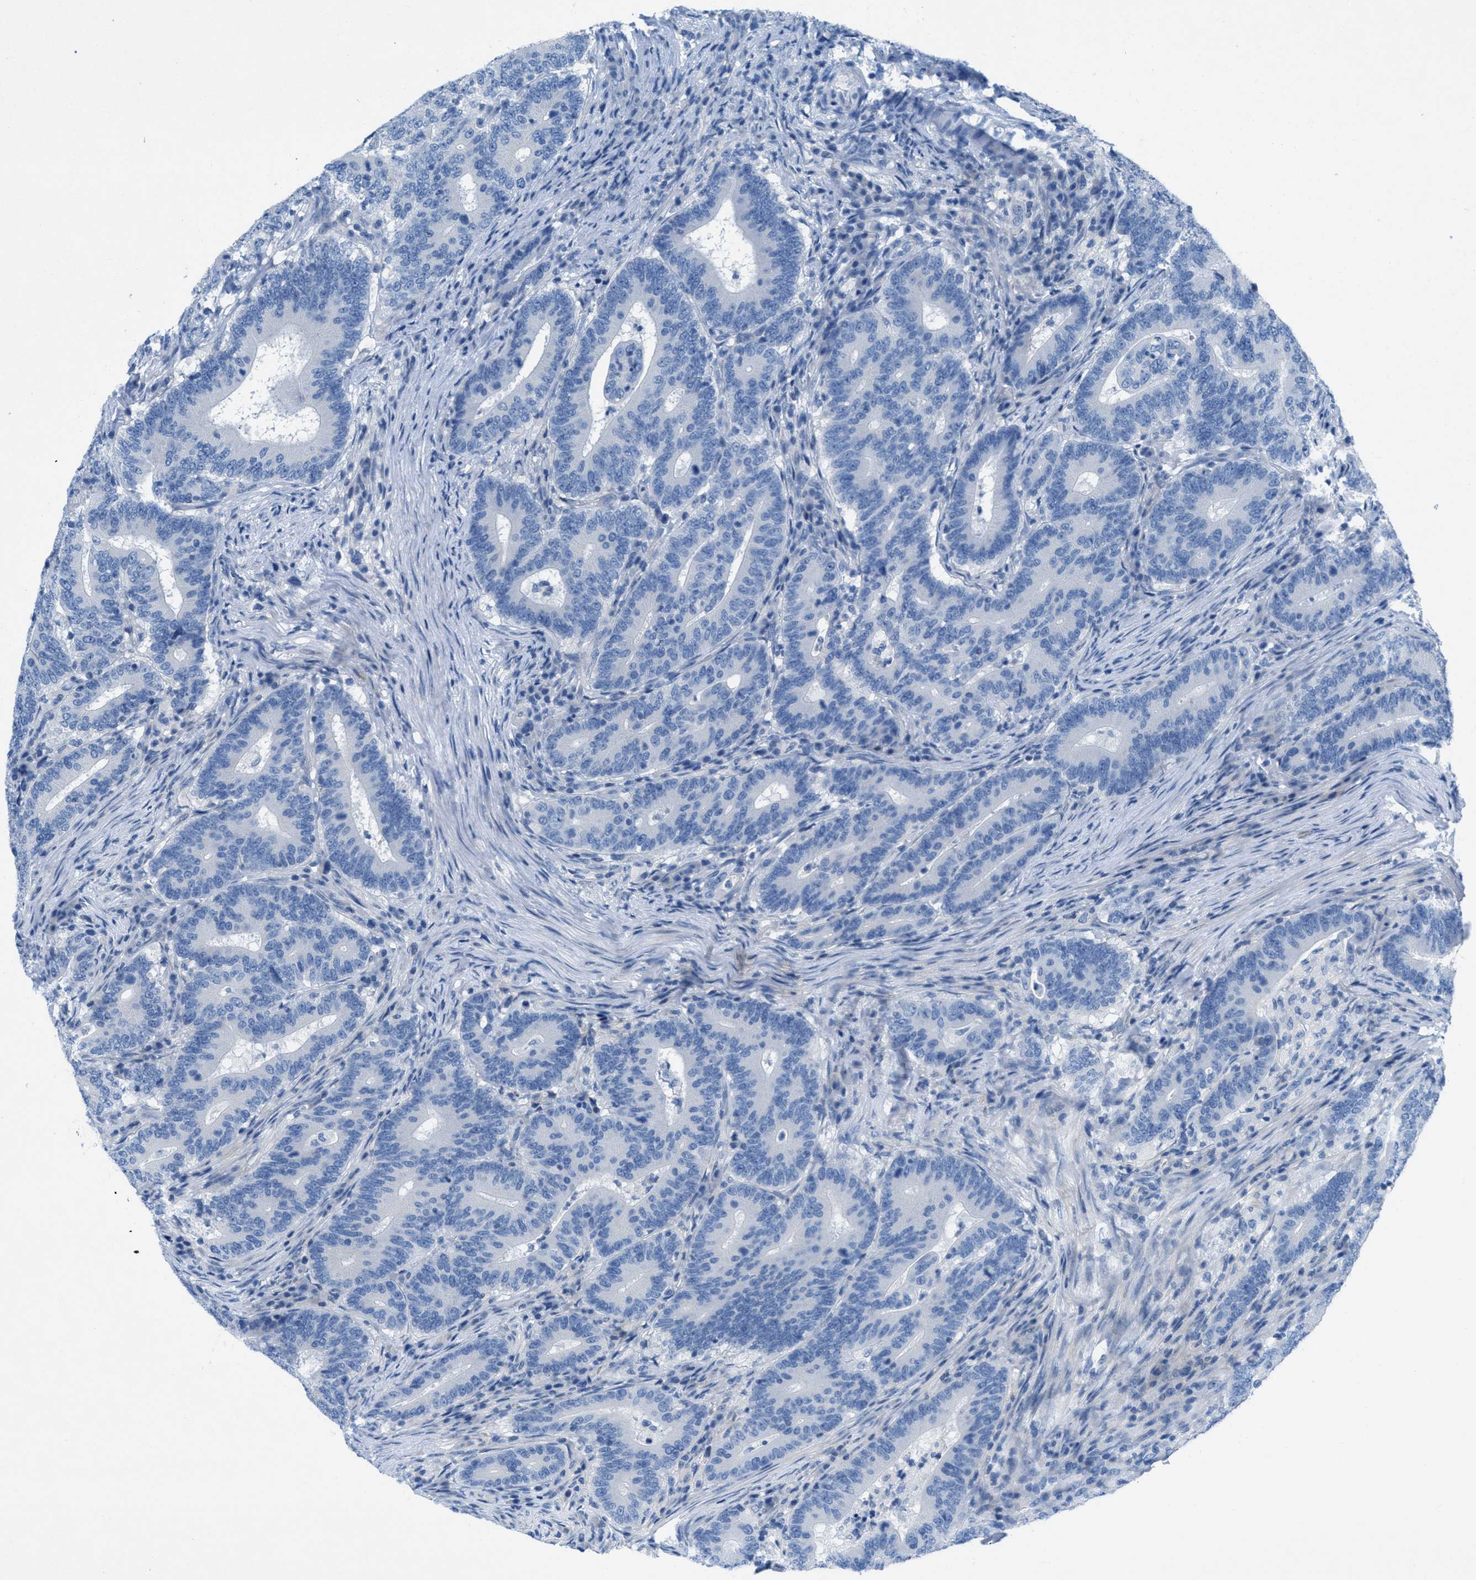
{"staining": {"intensity": "negative", "quantity": "none", "location": "none"}, "tissue": "colorectal cancer", "cell_type": "Tumor cells", "image_type": "cancer", "snomed": [{"axis": "morphology", "description": "Adenocarcinoma, NOS"}, {"axis": "topography", "description": "Colon"}], "caption": "The IHC image has no significant positivity in tumor cells of colorectal cancer tissue.", "gene": "GALNT17", "patient": {"sex": "female", "age": 66}}